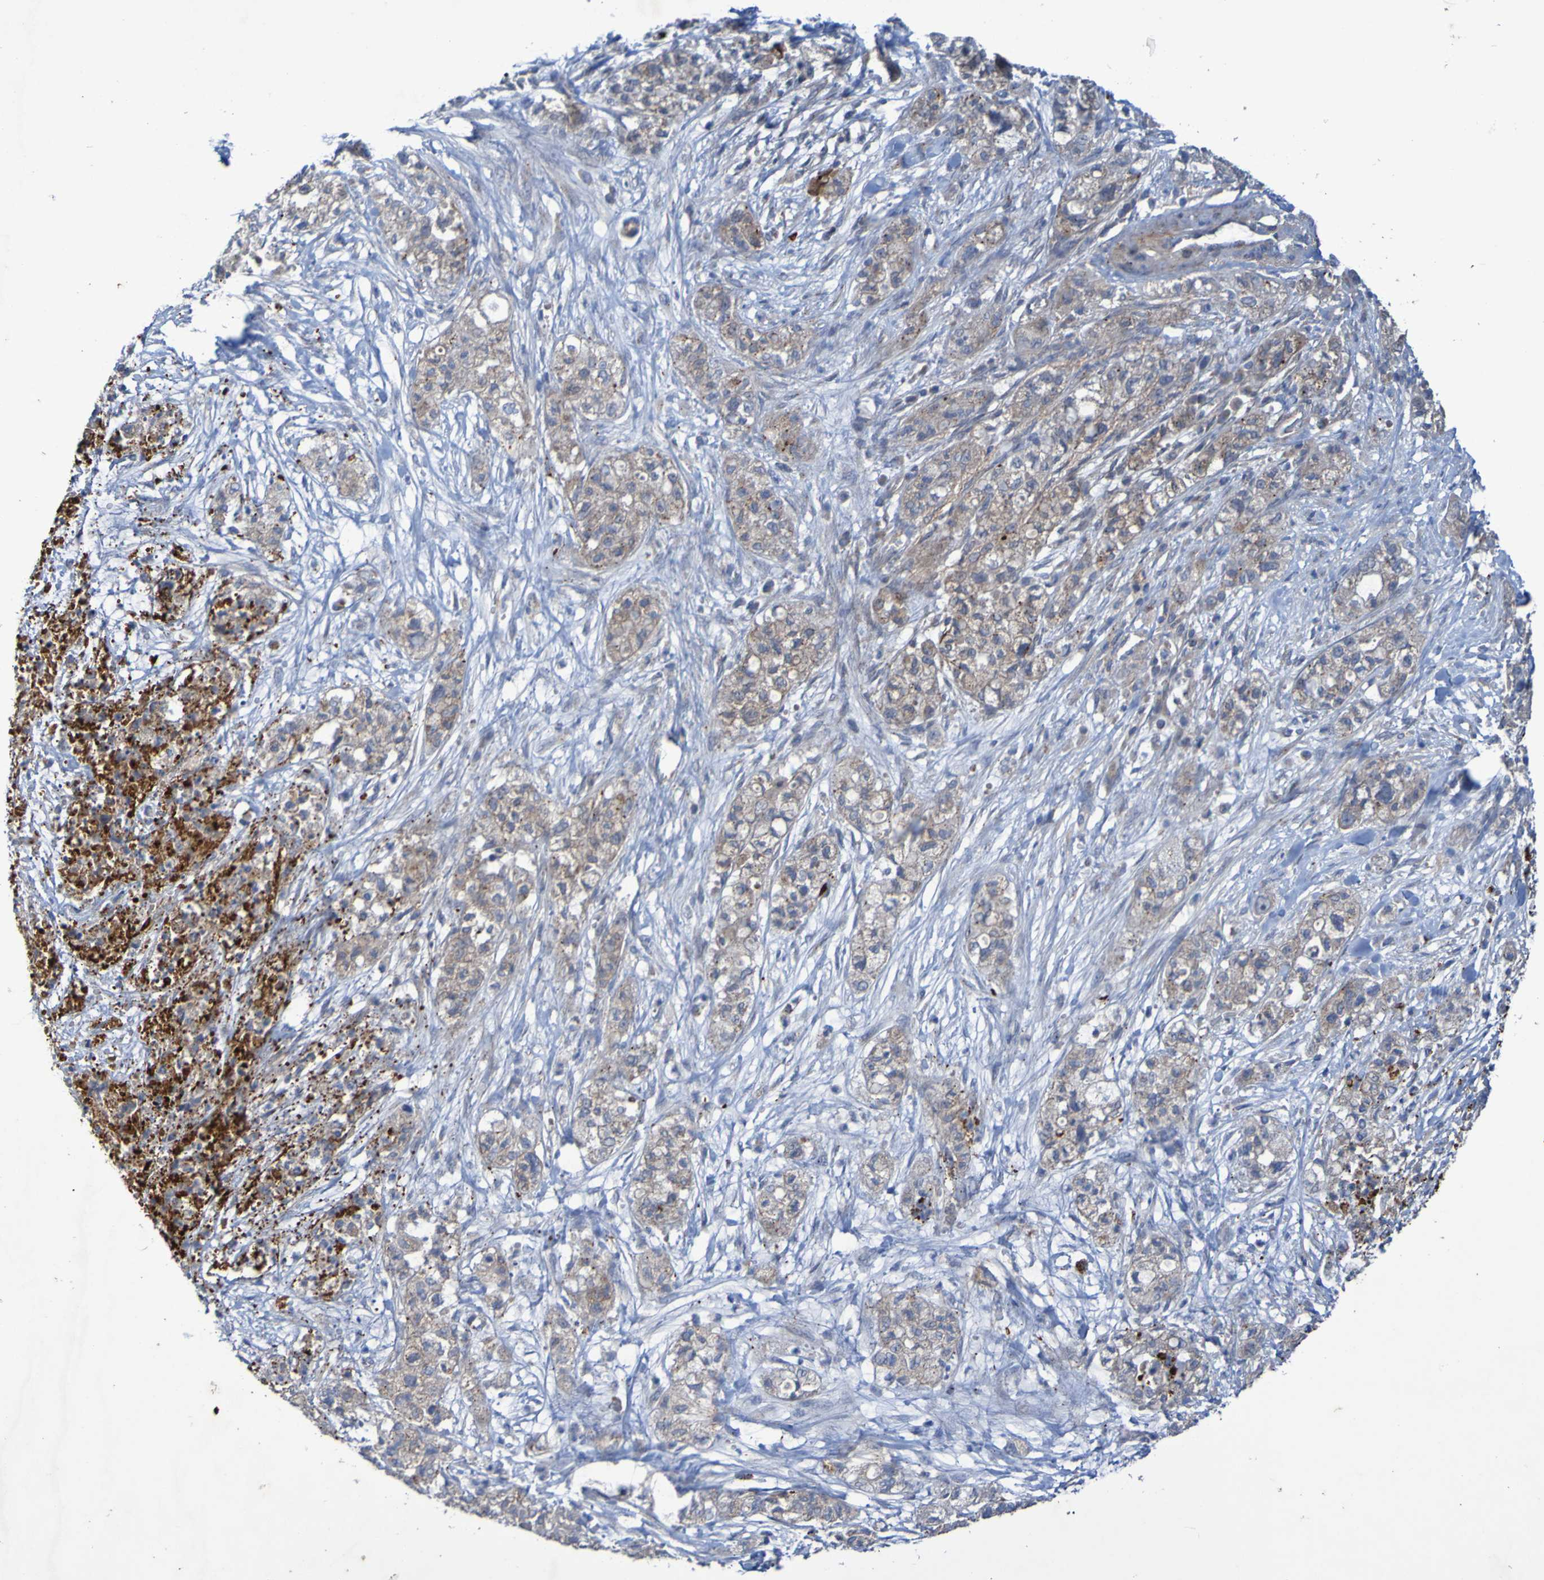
{"staining": {"intensity": "strong", "quantity": ">75%", "location": "cytoplasmic/membranous"}, "tissue": "pancreatic cancer", "cell_type": "Tumor cells", "image_type": "cancer", "snomed": [{"axis": "morphology", "description": "Adenocarcinoma, NOS"}, {"axis": "topography", "description": "Pancreas"}], "caption": "Adenocarcinoma (pancreatic) was stained to show a protein in brown. There is high levels of strong cytoplasmic/membranous positivity in approximately >75% of tumor cells.", "gene": "ANGPT4", "patient": {"sex": "female", "age": 78}}